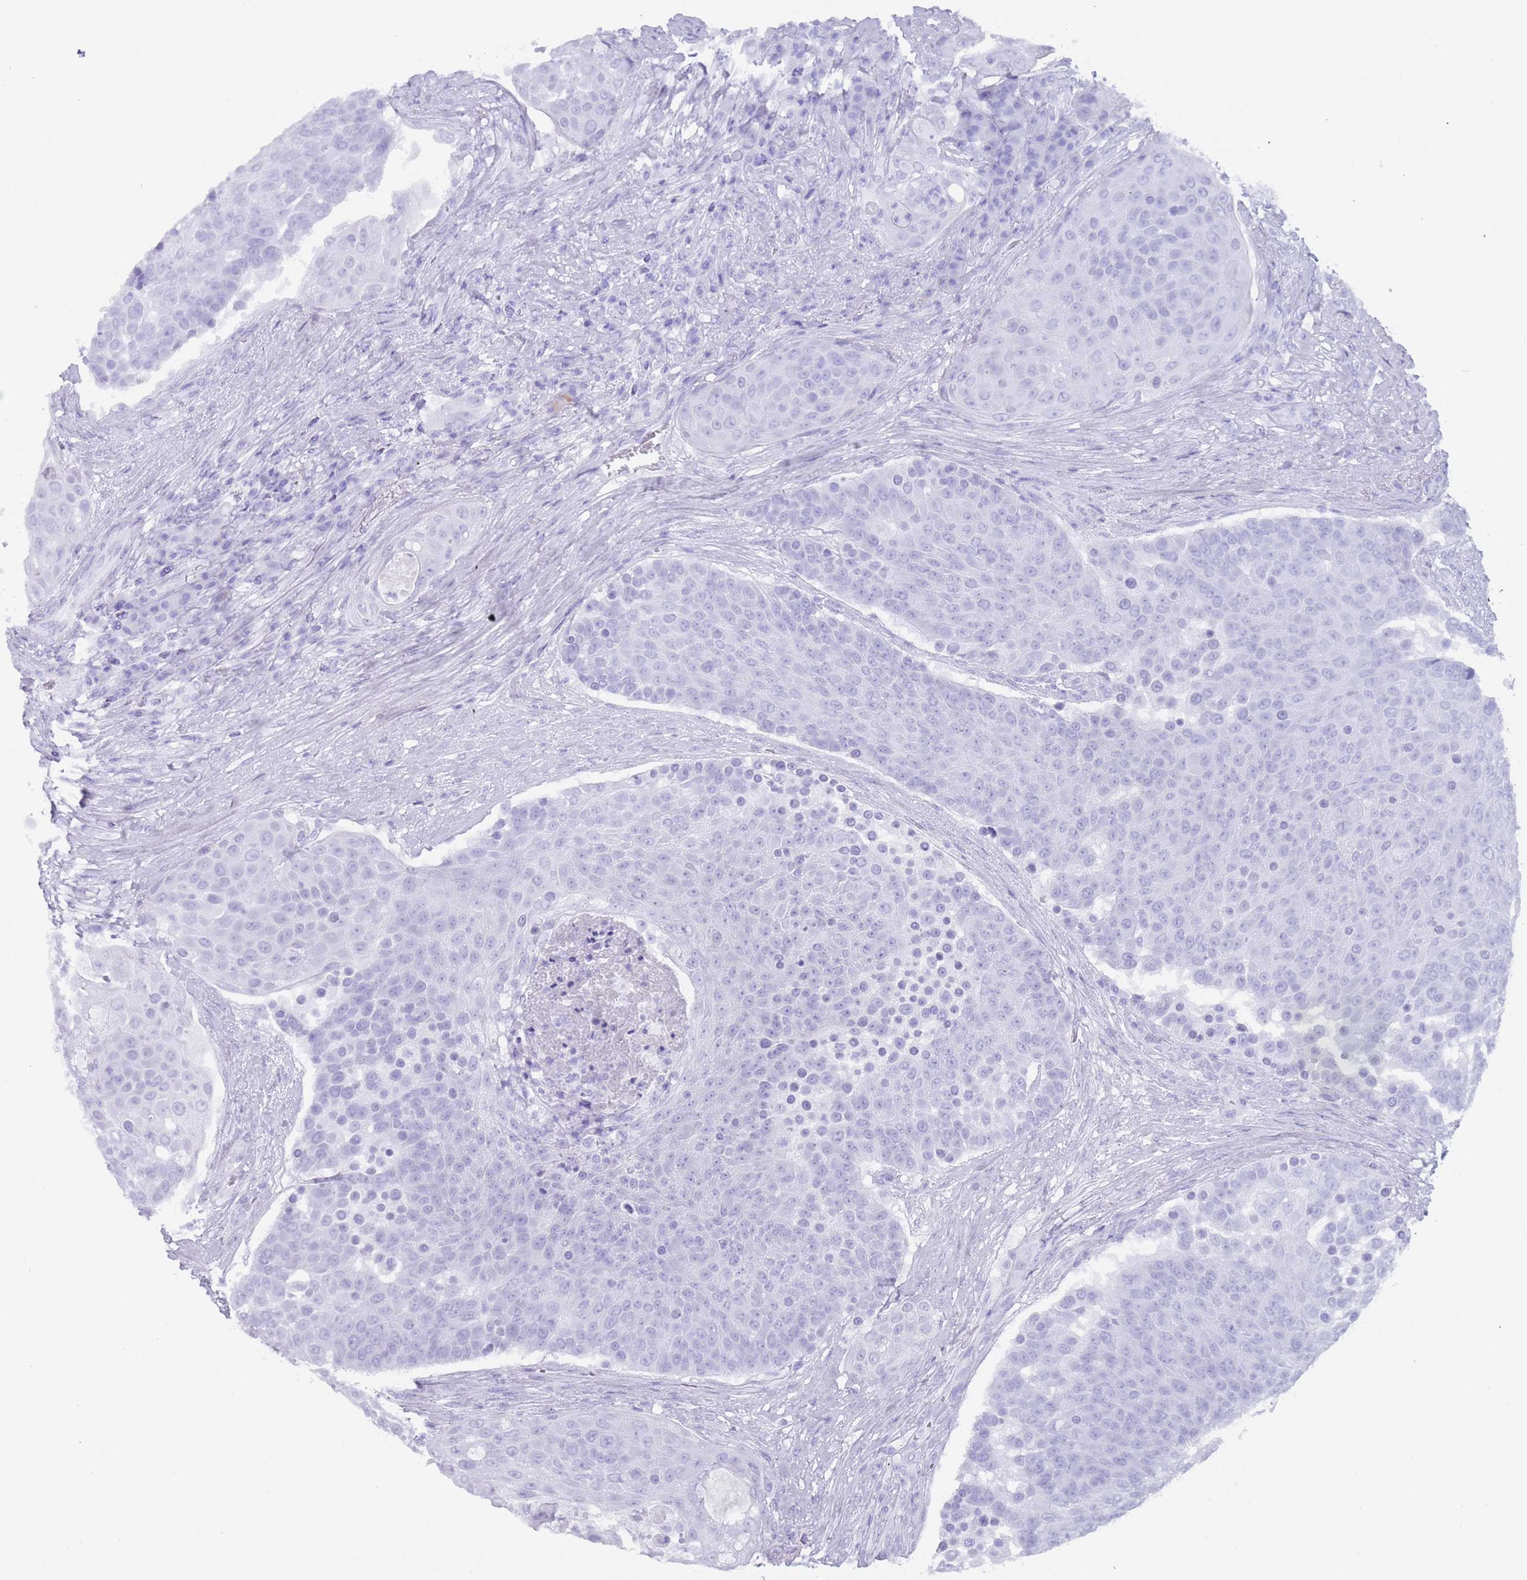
{"staining": {"intensity": "negative", "quantity": "none", "location": "none"}, "tissue": "urothelial cancer", "cell_type": "Tumor cells", "image_type": "cancer", "snomed": [{"axis": "morphology", "description": "Urothelial carcinoma, High grade"}, {"axis": "topography", "description": "Urinary bladder"}], "caption": "Micrograph shows no protein positivity in tumor cells of urothelial cancer tissue.", "gene": "MYADML2", "patient": {"sex": "female", "age": 63}}